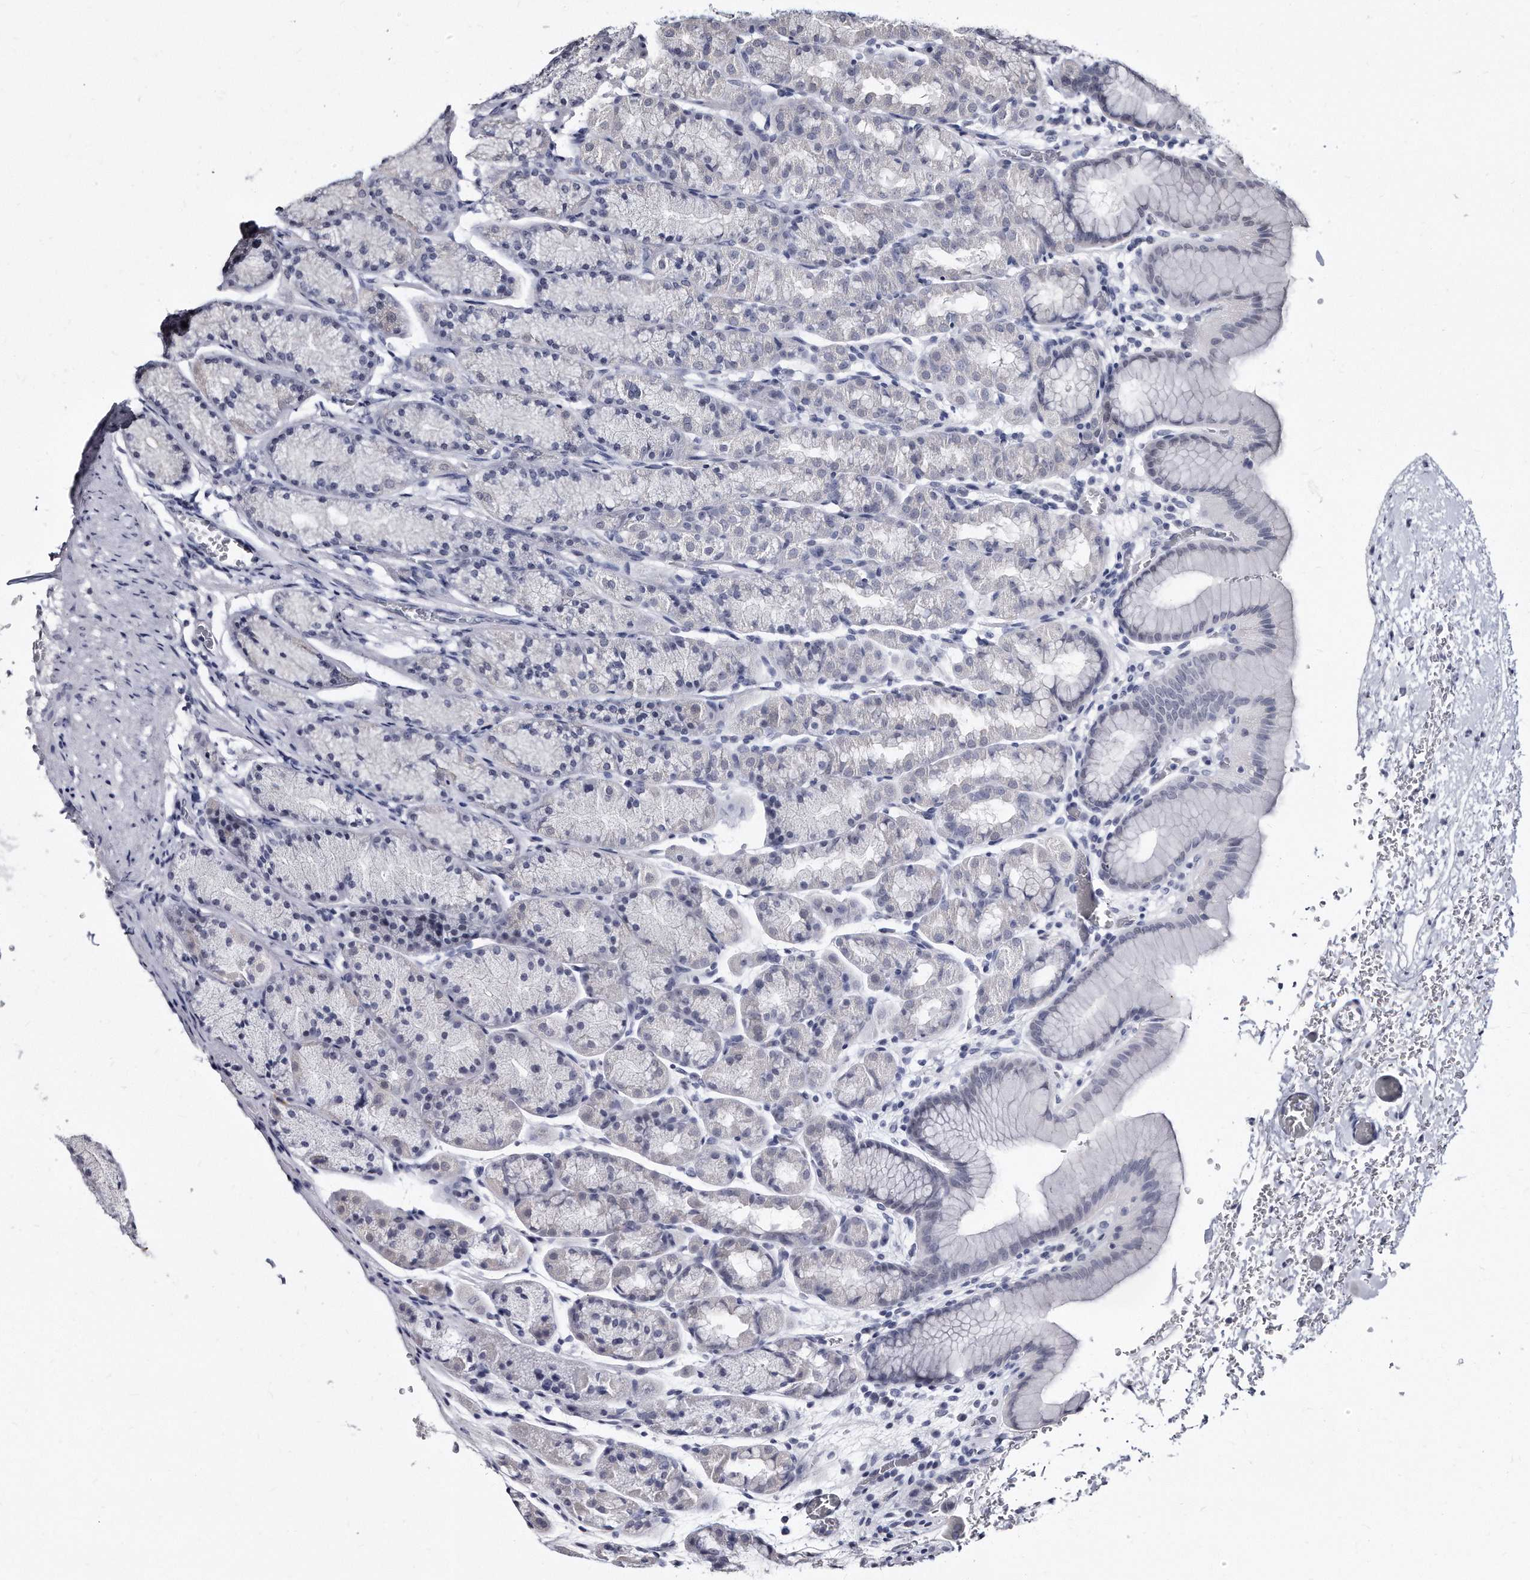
{"staining": {"intensity": "negative", "quantity": "none", "location": "none"}, "tissue": "stomach", "cell_type": "Glandular cells", "image_type": "normal", "snomed": [{"axis": "morphology", "description": "Normal tissue, NOS"}, {"axis": "topography", "description": "Stomach"}], "caption": "Immunohistochemistry photomicrograph of normal human stomach stained for a protein (brown), which shows no staining in glandular cells. Nuclei are stained in blue.", "gene": "KLHDC3", "patient": {"sex": "male", "age": 42}}